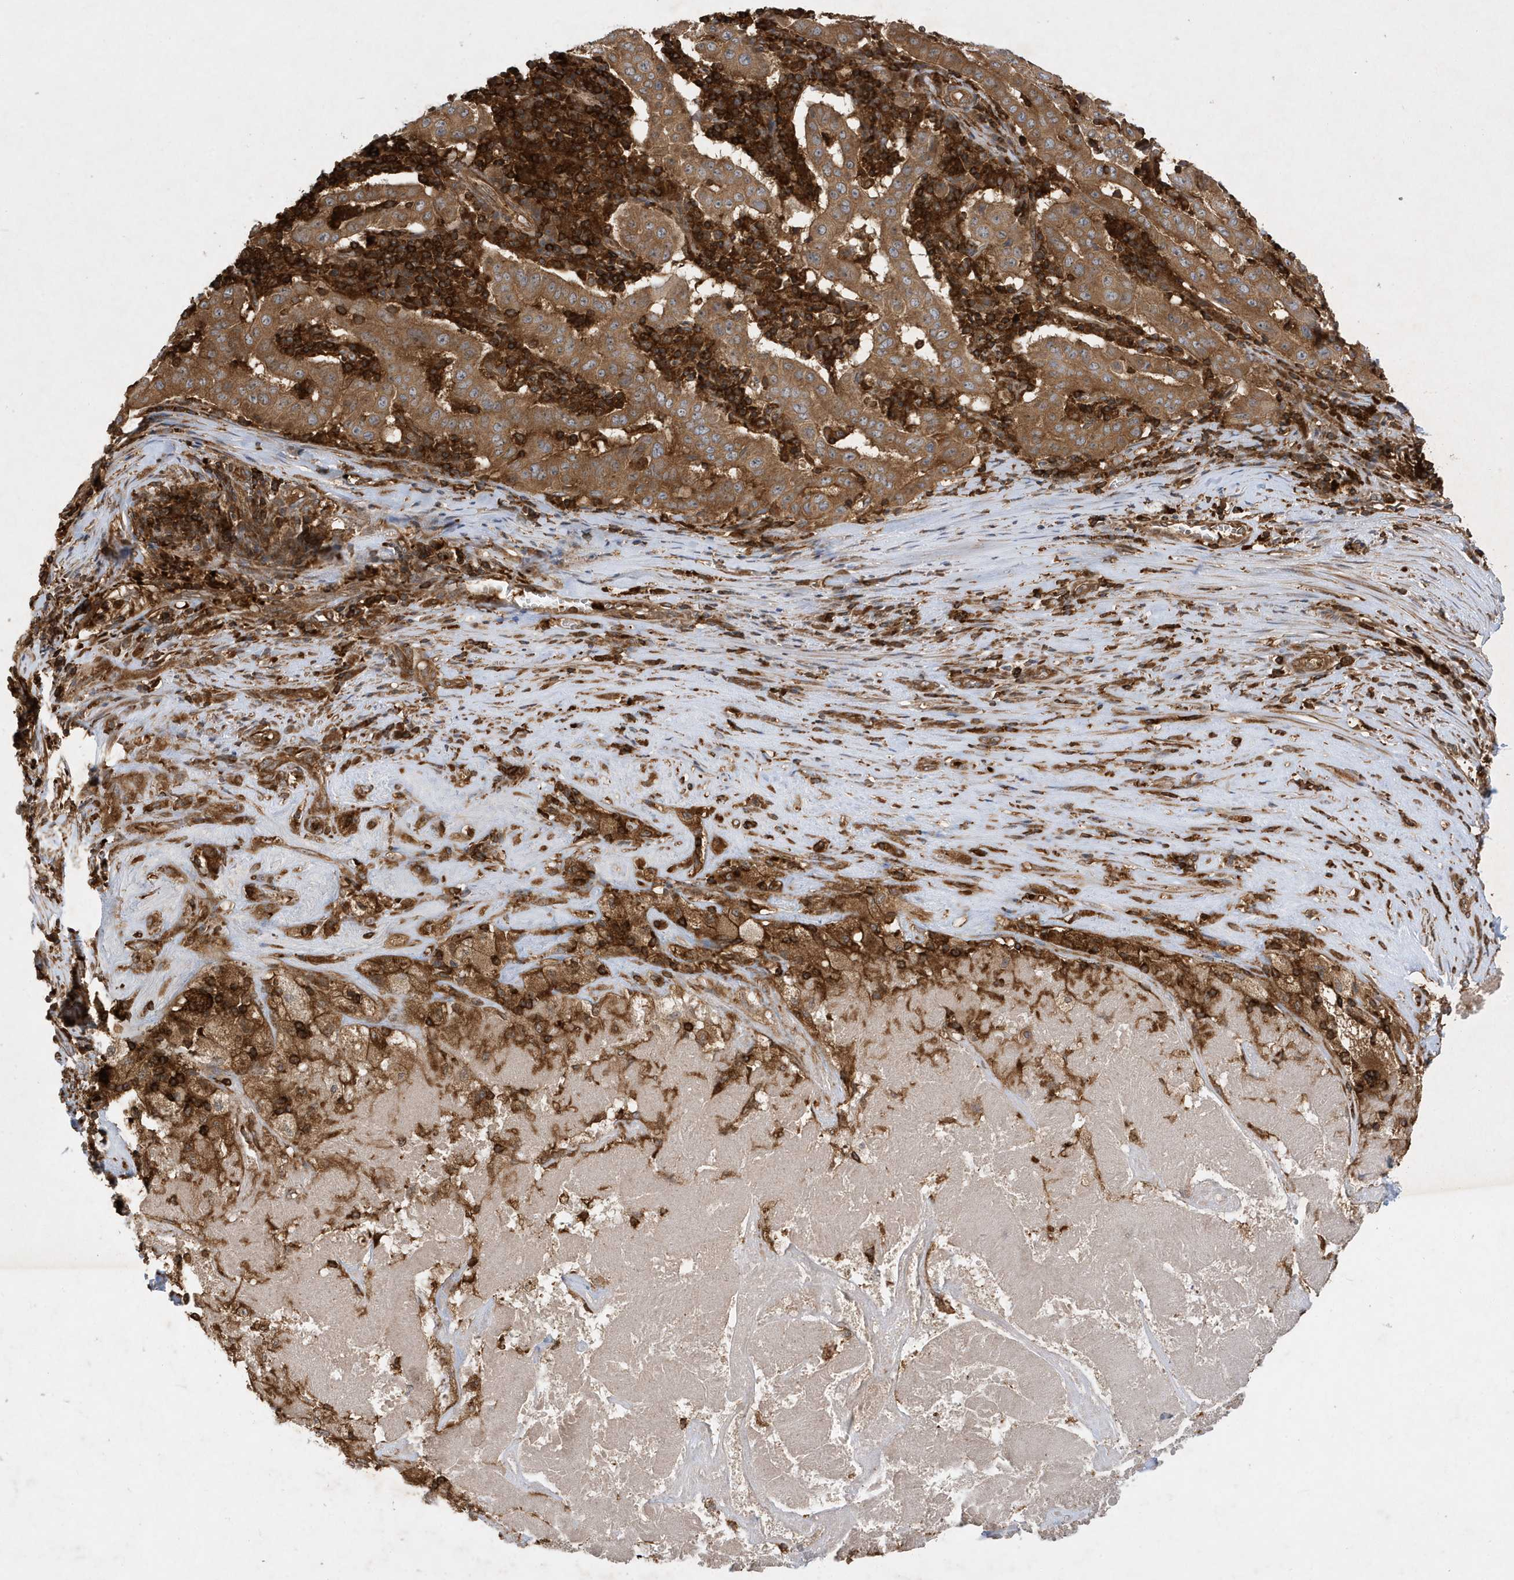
{"staining": {"intensity": "moderate", "quantity": ">75%", "location": "cytoplasmic/membranous"}, "tissue": "pancreatic cancer", "cell_type": "Tumor cells", "image_type": "cancer", "snomed": [{"axis": "morphology", "description": "Adenocarcinoma, NOS"}, {"axis": "topography", "description": "Pancreas"}], "caption": "Human pancreatic adenocarcinoma stained with a brown dye shows moderate cytoplasmic/membranous positive staining in approximately >75% of tumor cells.", "gene": "LAPTM4A", "patient": {"sex": "male", "age": 63}}